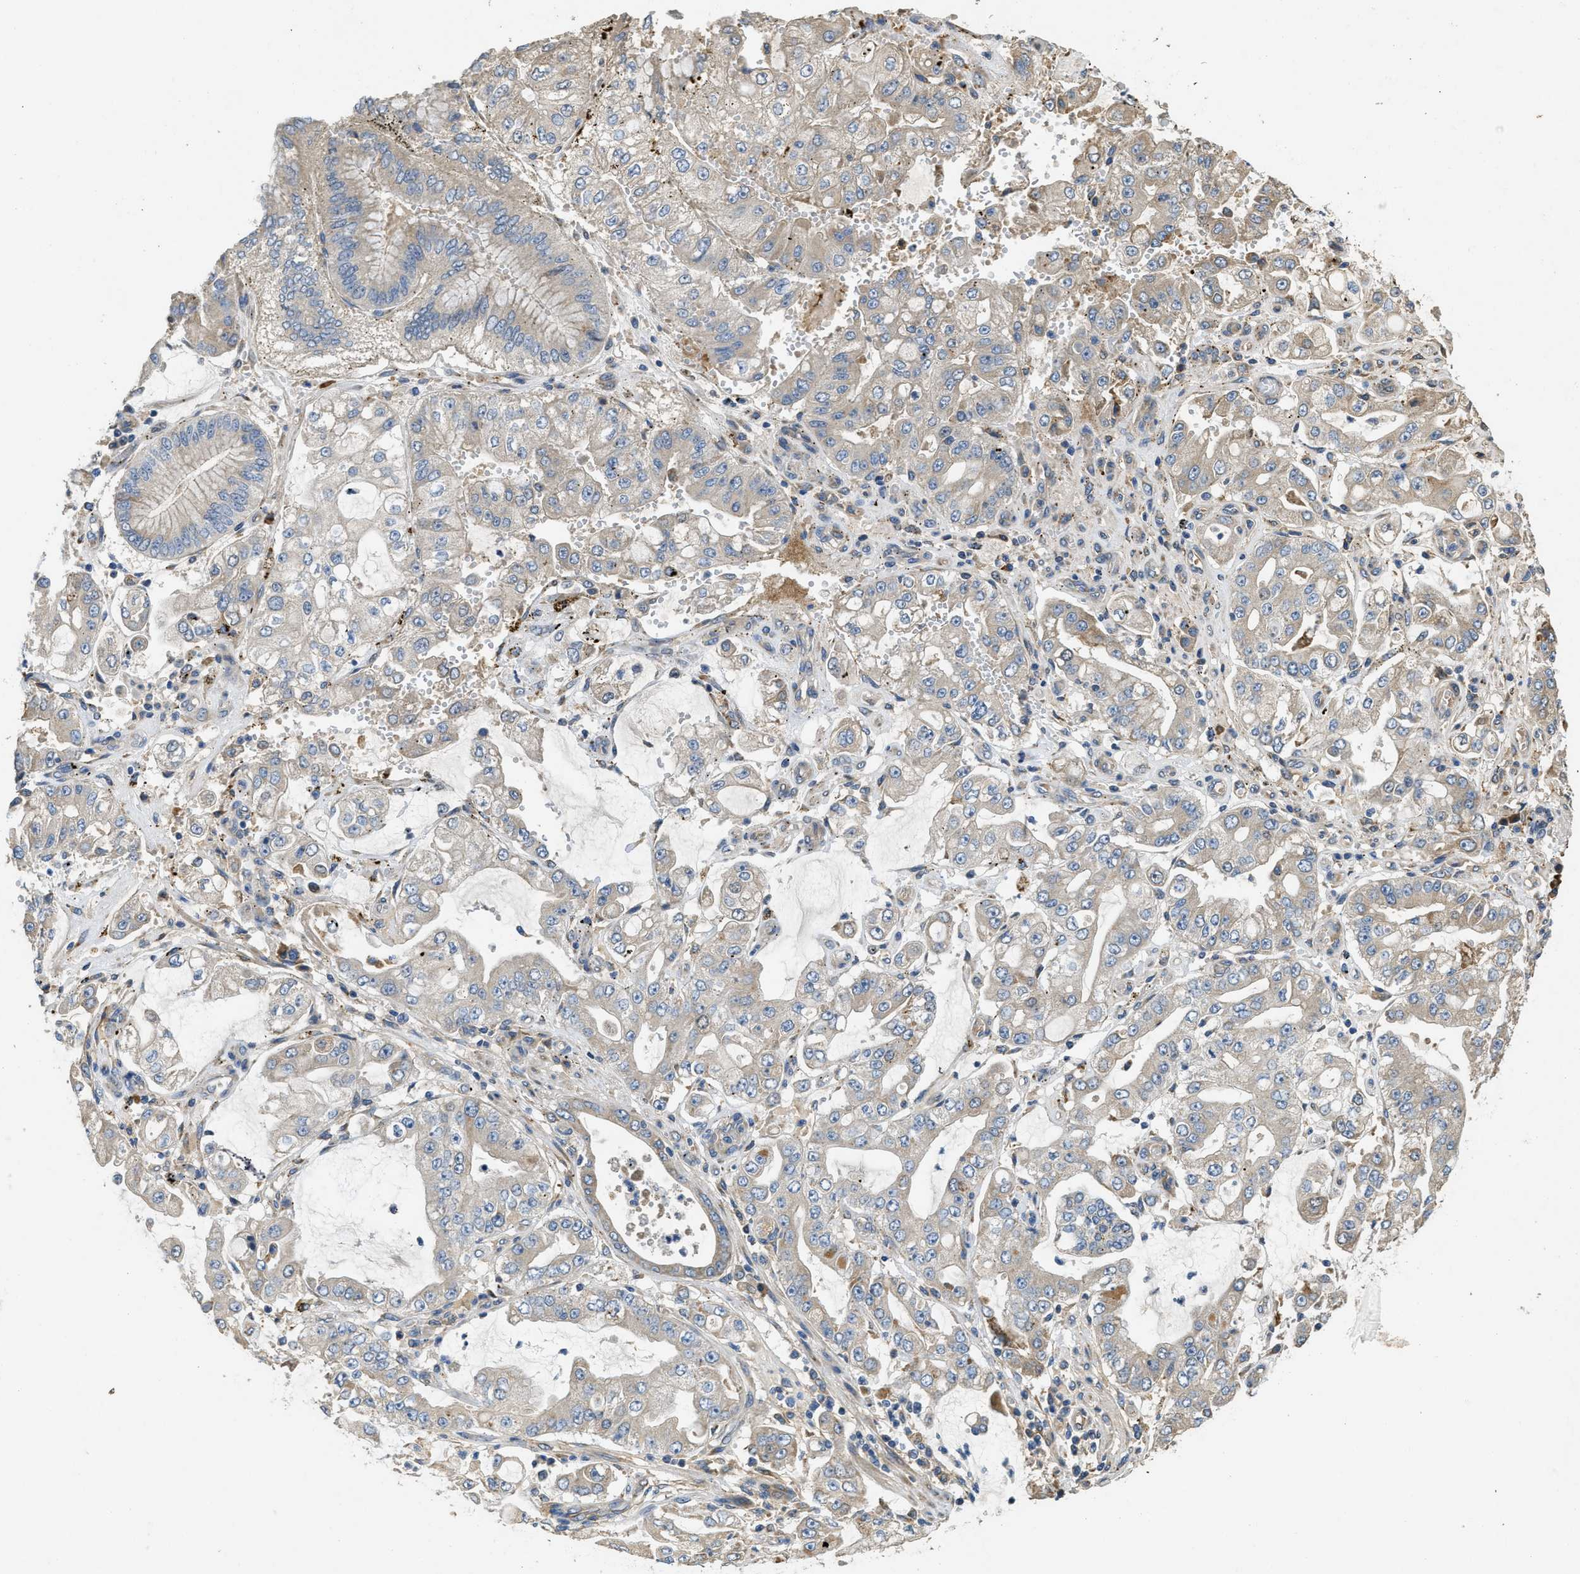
{"staining": {"intensity": "weak", "quantity": "25%-75%", "location": "cytoplasmic/membranous"}, "tissue": "stomach cancer", "cell_type": "Tumor cells", "image_type": "cancer", "snomed": [{"axis": "morphology", "description": "Adenocarcinoma, NOS"}, {"axis": "topography", "description": "Stomach"}], "caption": "Immunohistochemistry (IHC) histopathology image of neoplastic tissue: human stomach adenocarcinoma stained using immunohistochemistry displays low levels of weak protein expression localized specifically in the cytoplasmic/membranous of tumor cells, appearing as a cytoplasmic/membranous brown color.", "gene": "RIPK2", "patient": {"sex": "male", "age": 76}}